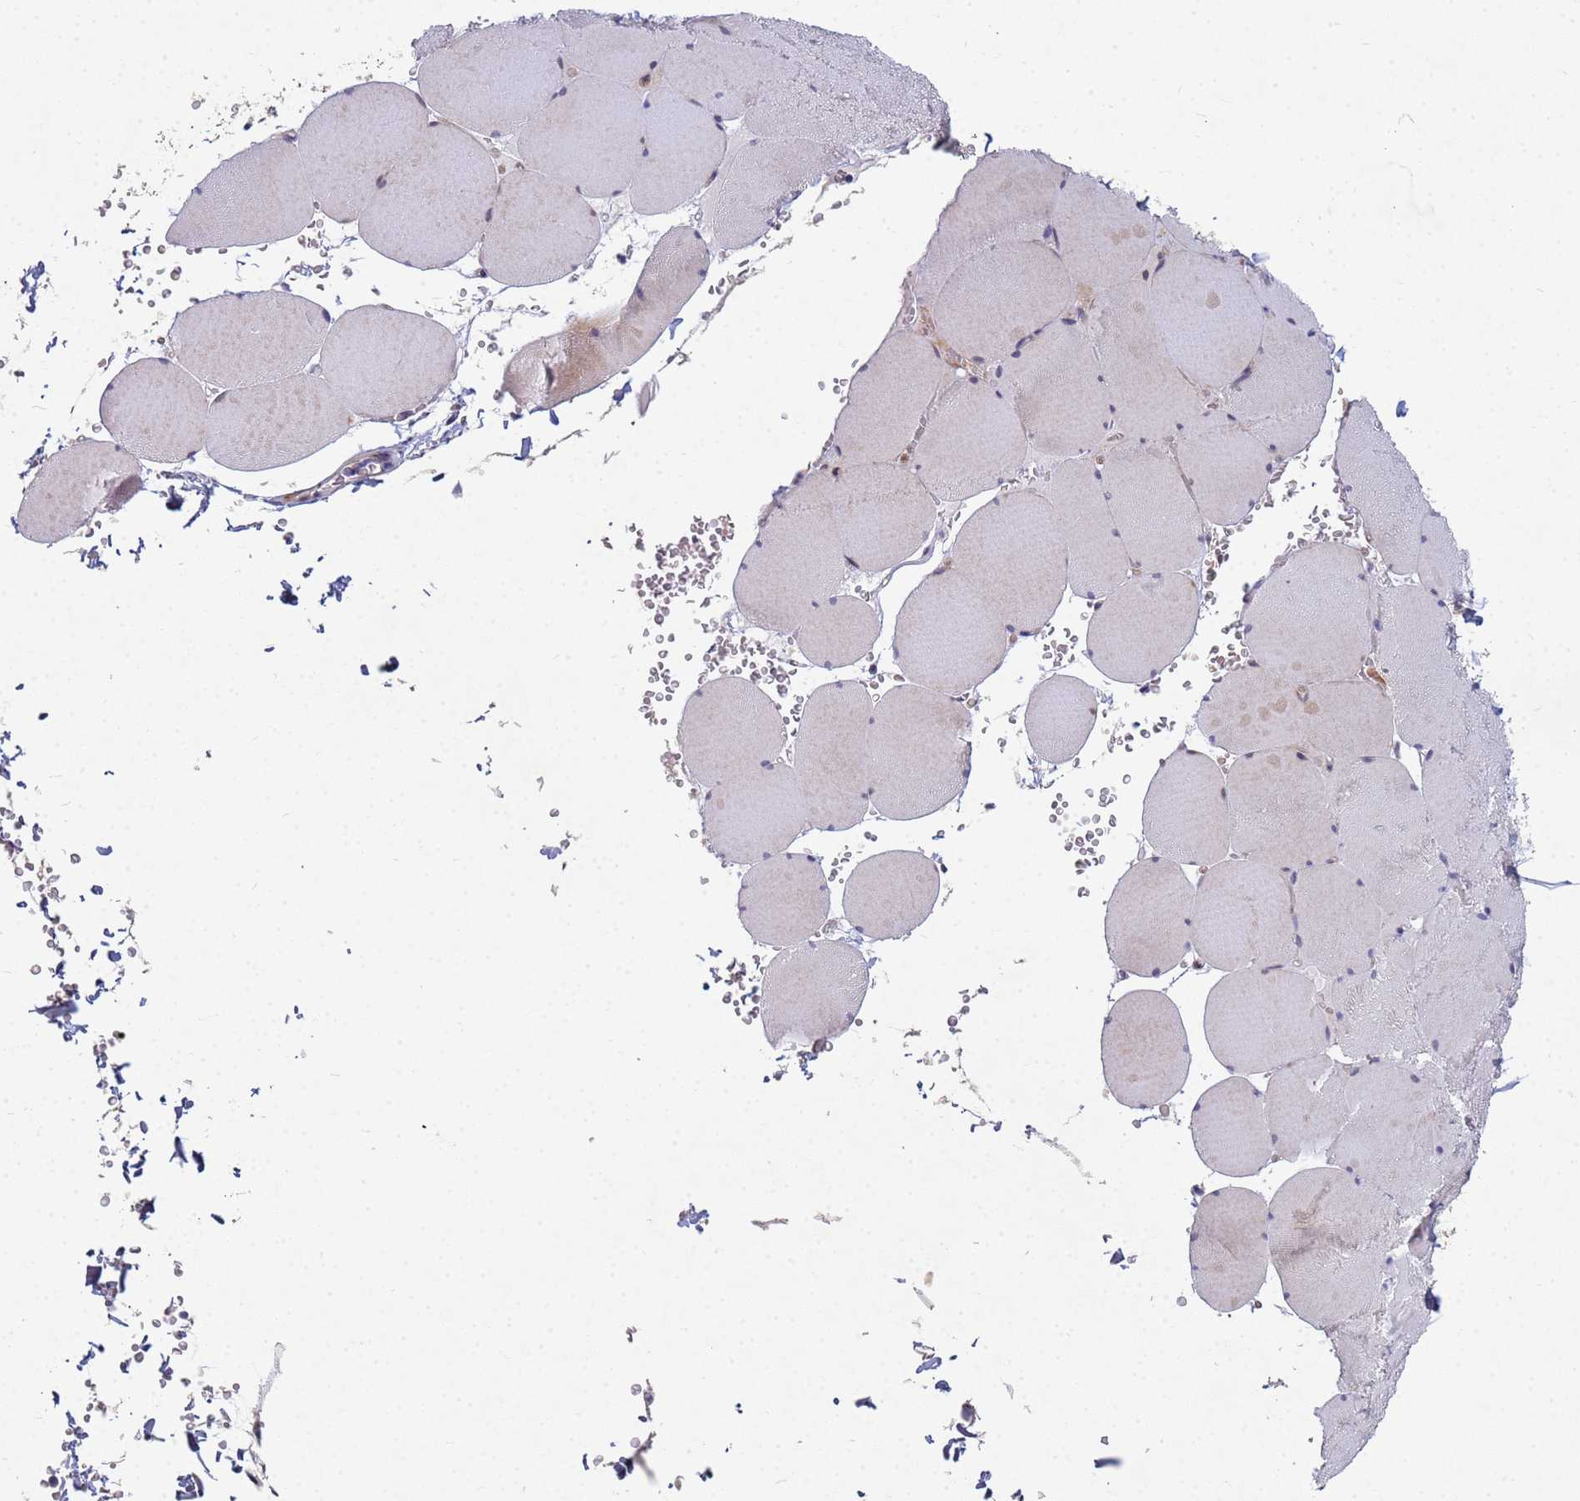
{"staining": {"intensity": "negative", "quantity": "none", "location": "none"}, "tissue": "skeletal muscle", "cell_type": "Myocytes", "image_type": "normal", "snomed": [{"axis": "morphology", "description": "Normal tissue, NOS"}, {"axis": "topography", "description": "Skeletal muscle"}, {"axis": "topography", "description": "Head-Neck"}], "caption": "Protein analysis of unremarkable skeletal muscle displays no significant expression in myocytes. (DAB immunohistochemistry (IHC) with hematoxylin counter stain).", "gene": "TNPO2", "patient": {"sex": "male", "age": 66}}